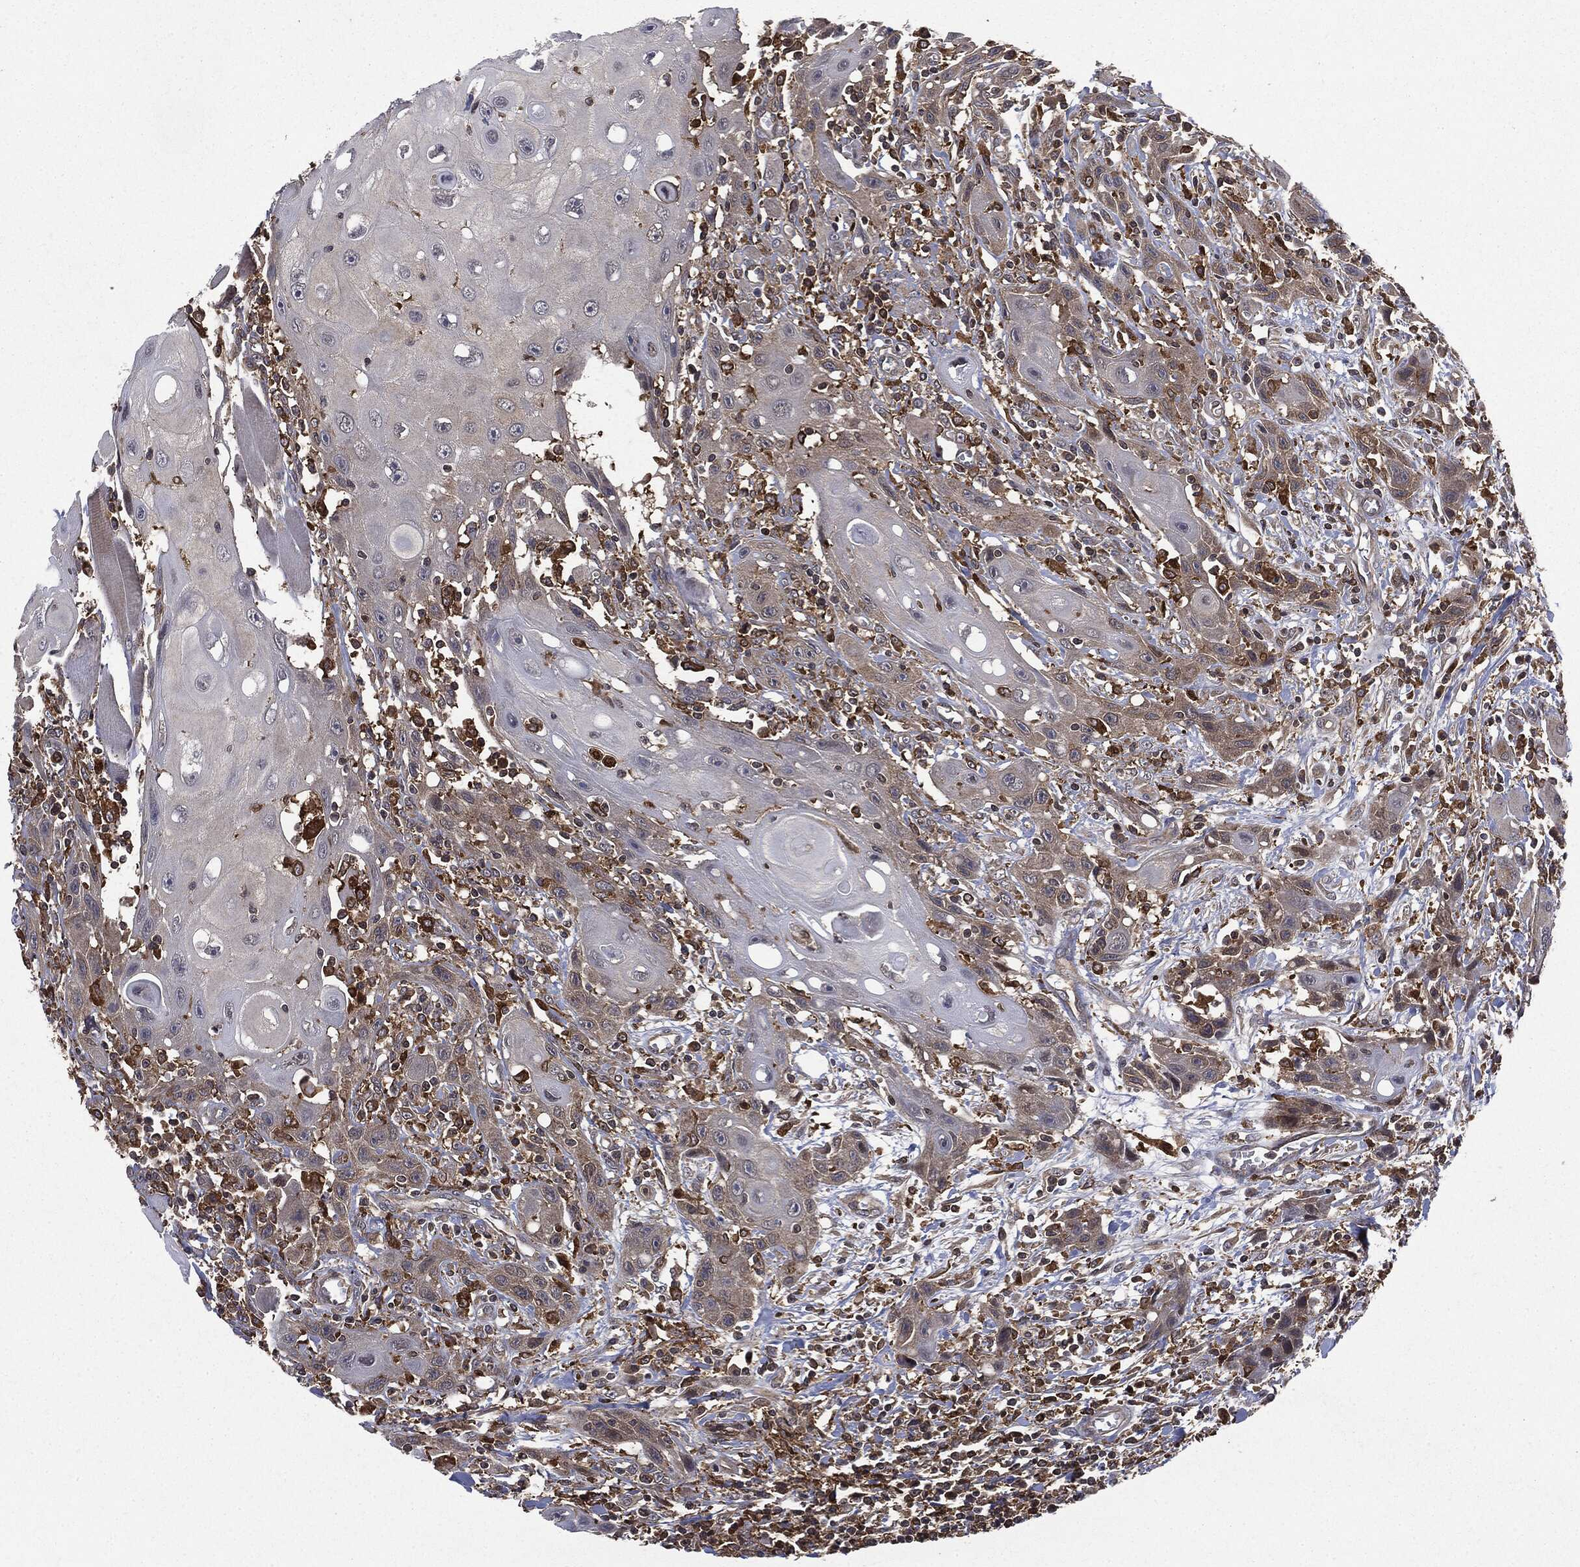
{"staining": {"intensity": "weak", "quantity": "<25%", "location": "cytoplasmic/membranous"}, "tissue": "head and neck cancer", "cell_type": "Tumor cells", "image_type": "cancer", "snomed": [{"axis": "morphology", "description": "Normal tissue, NOS"}, {"axis": "morphology", "description": "Squamous cell carcinoma, NOS"}, {"axis": "topography", "description": "Oral tissue"}, {"axis": "topography", "description": "Head-Neck"}], "caption": "A micrograph of human head and neck cancer is negative for staining in tumor cells.", "gene": "SNX5", "patient": {"sex": "male", "age": 71}}